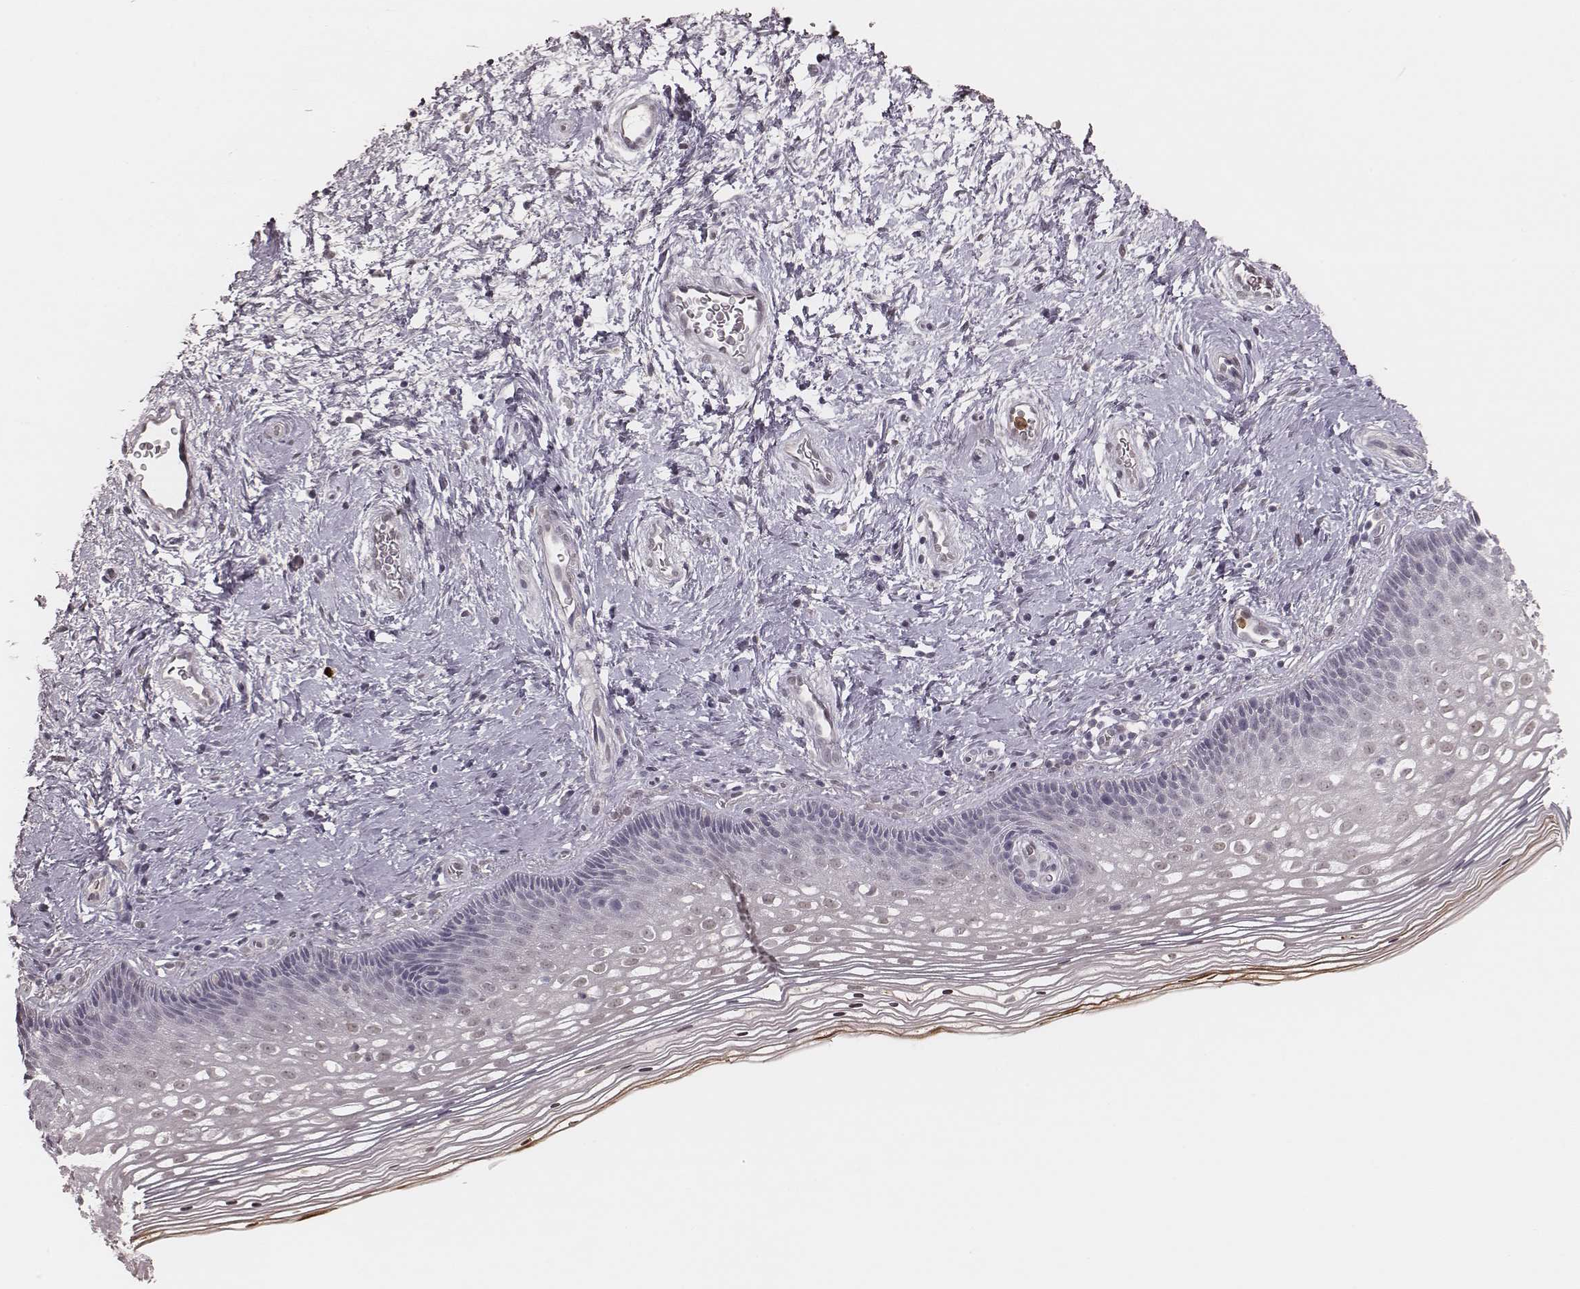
{"staining": {"intensity": "negative", "quantity": "none", "location": "none"}, "tissue": "cervix", "cell_type": "Glandular cells", "image_type": "normal", "snomed": [{"axis": "morphology", "description": "Normal tissue, NOS"}, {"axis": "topography", "description": "Cervix"}], "caption": "Human cervix stained for a protein using immunohistochemistry (IHC) demonstrates no staining in glandular cells.", "gene": "KITLG", "patient": {"sex": "female", "age": 34}}